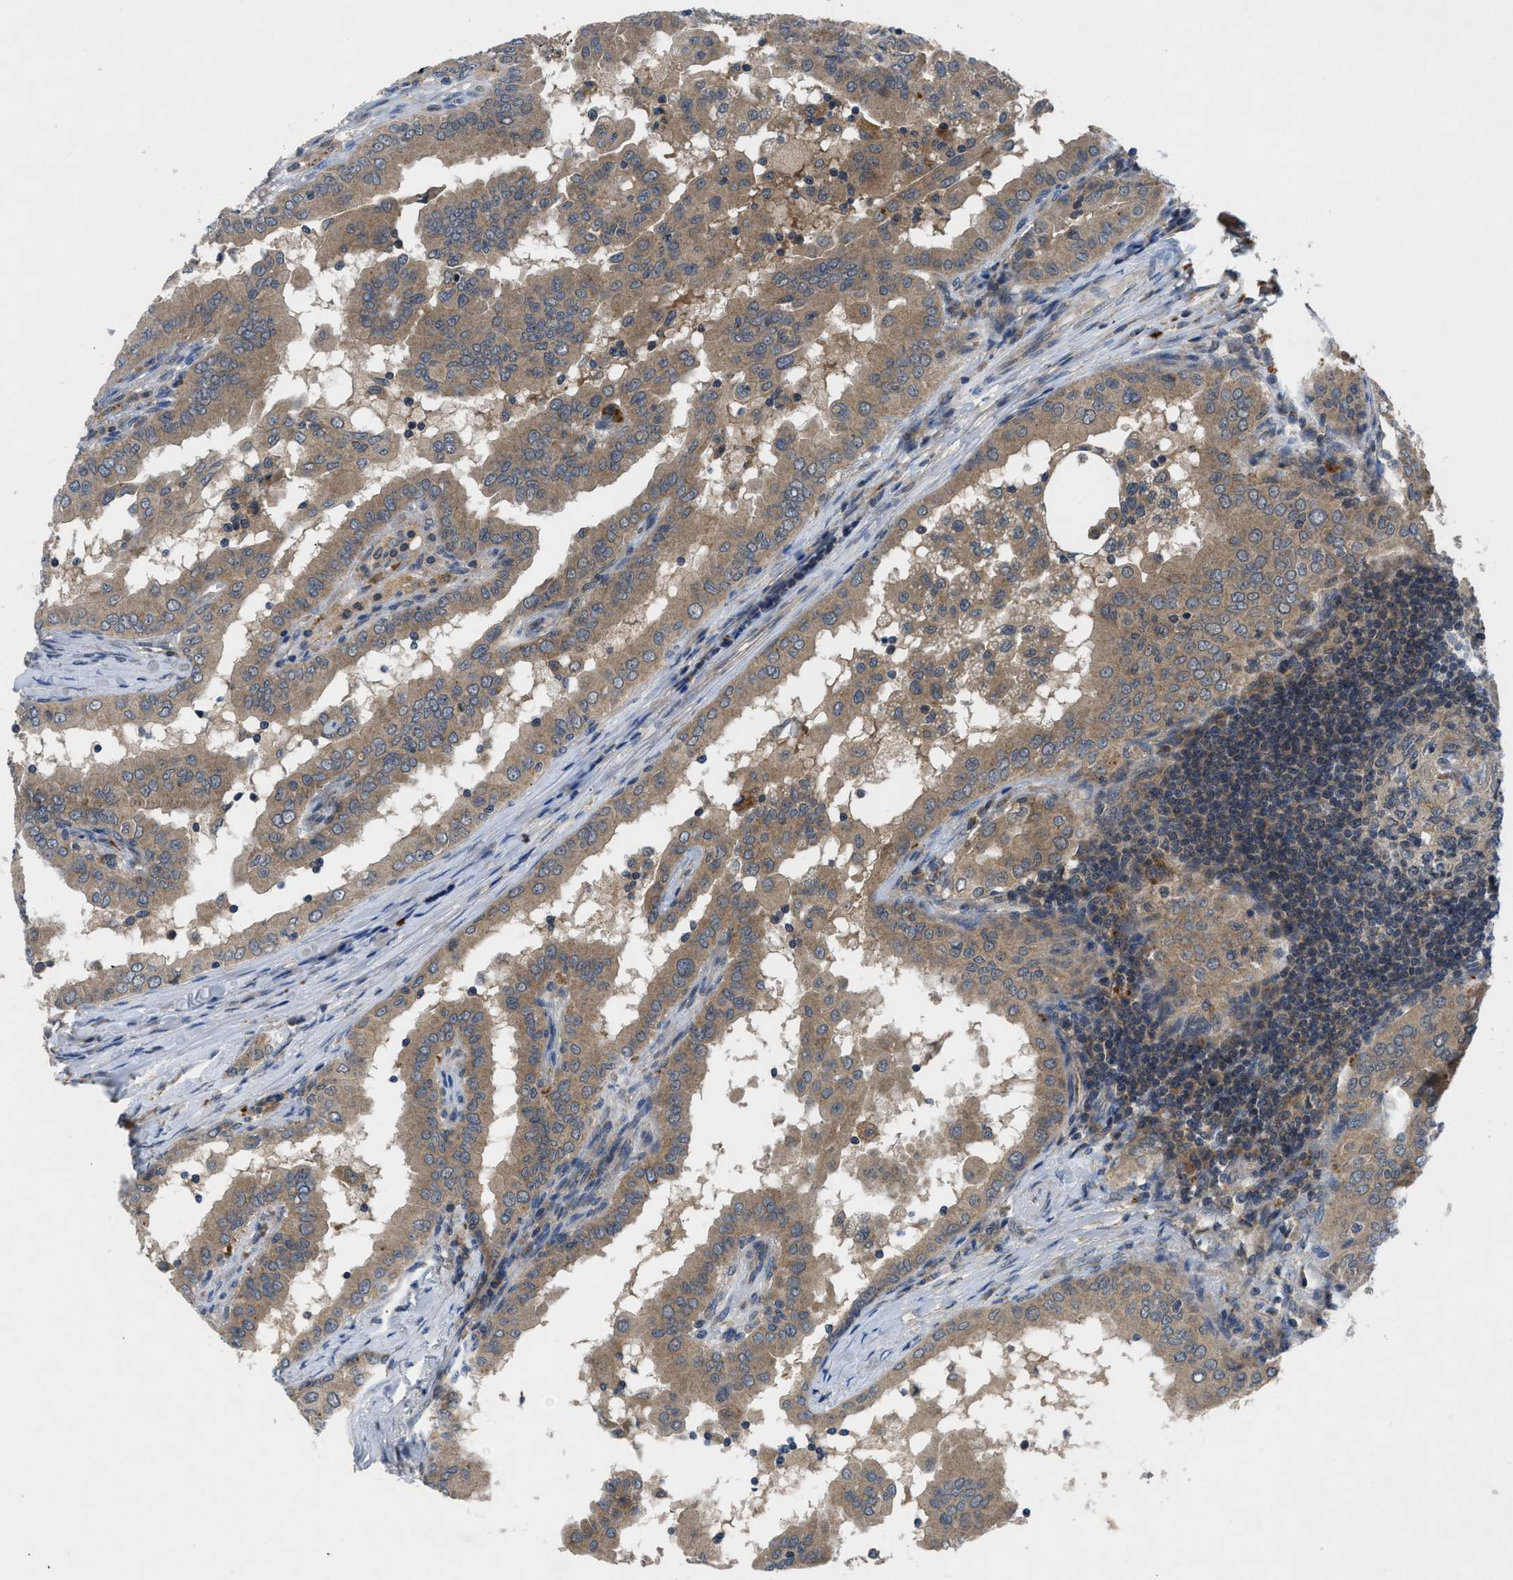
{"staining": {"intensity": "moderate", "quantity": ">75%", "location": "cytoplasmic/membranous"}, "tissue": "thyroid cancer", "cell_type": "Tumor cells", "image_type": "cancer", "snomed": [{"axis": "morphology", "description": "Papillary adenocarcinoma, NOS"}, {"axis": "topography", "description": "Thyroid gland"}], "caption": "Brown immunohistochemical staining in human papillary adenocarcinoma (thyroid) reveals moderate cytoplasmic/membranous positivity in approximately >75% of tumor cells.", "gene": "PDE7A", "patient": {"sex": "male", "age": 33}}